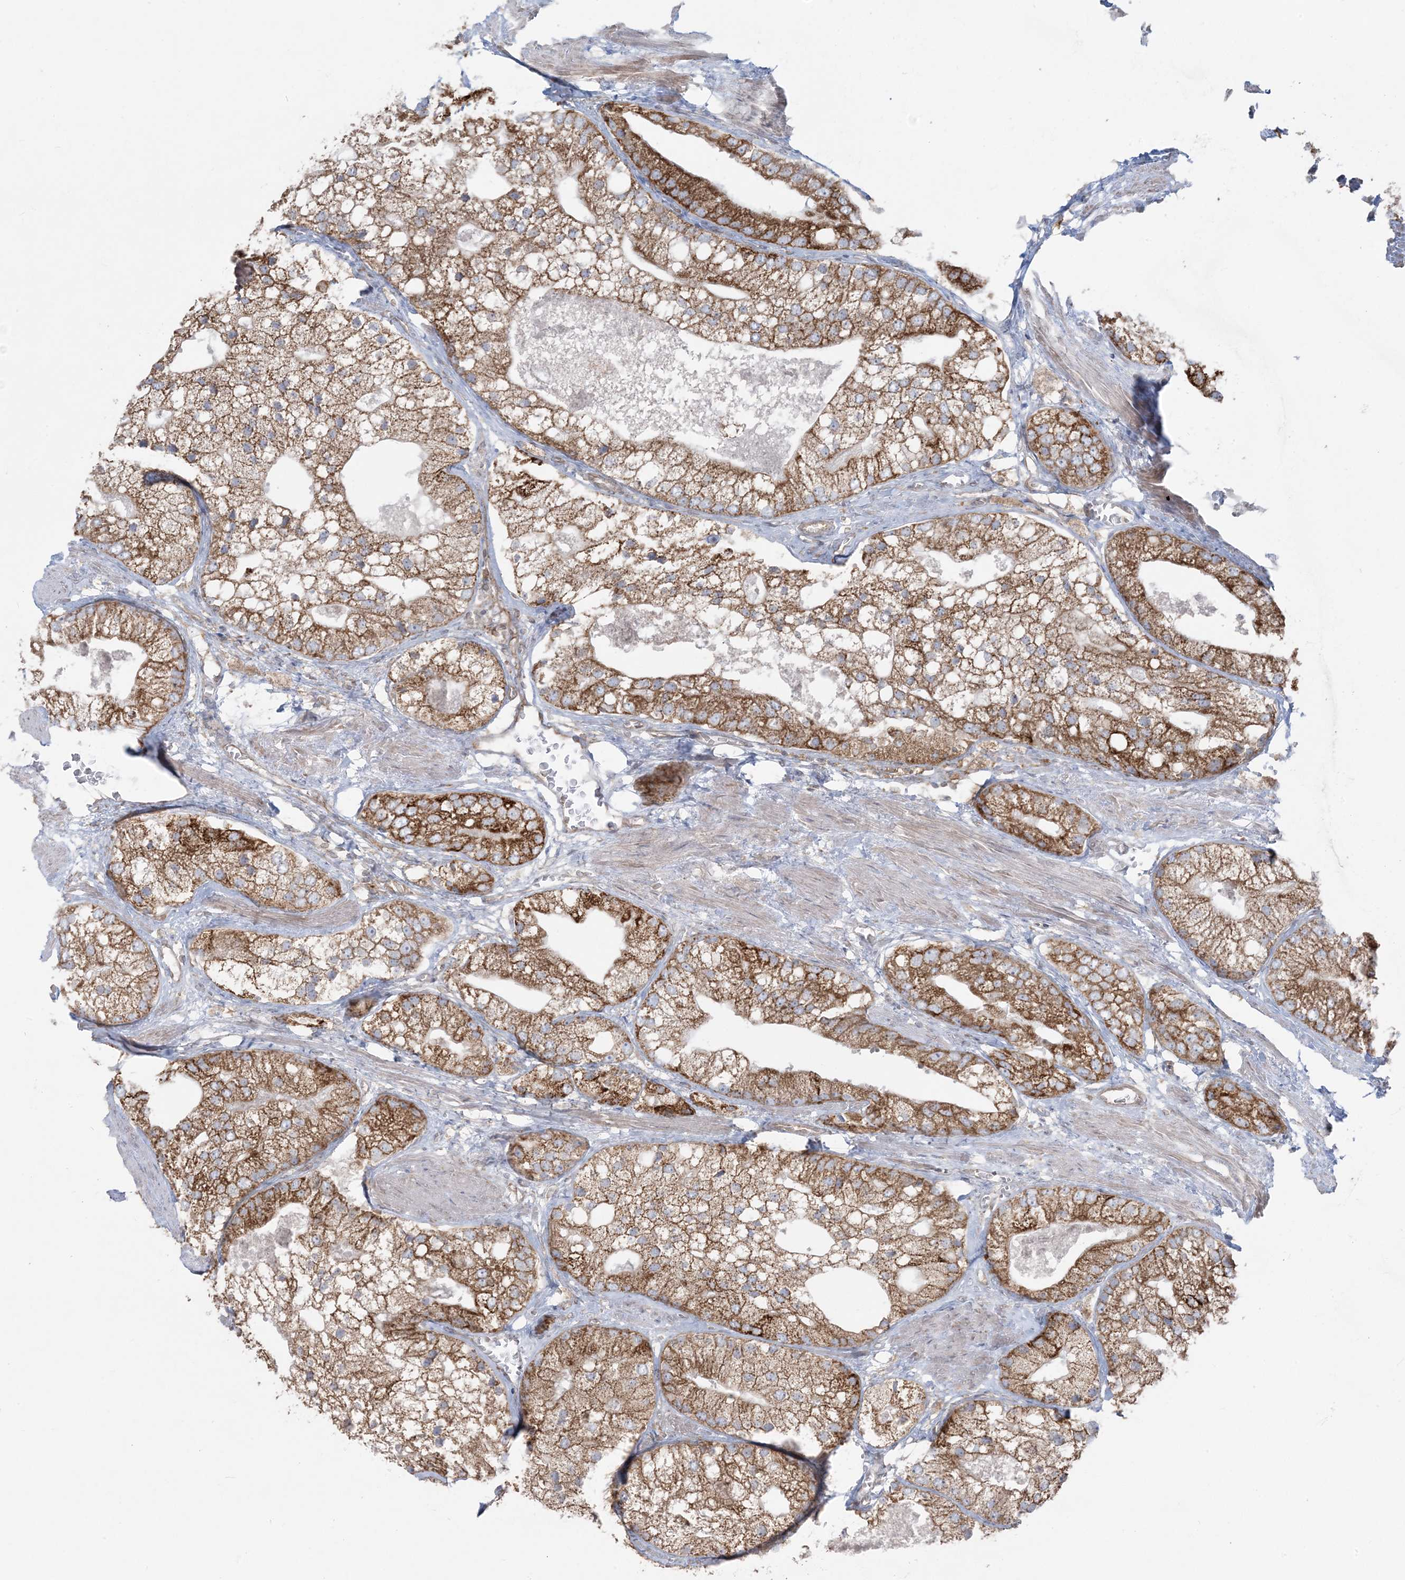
{"staining": {"intensity": "strong", "quantity": ">75%", "location": "cytoplasmic/membranous"}, "tissue": "prostate cancer", "cell_type": "Tumor cells", "image_type": "cancer", "snomed": [{"axis": "morphology", "description": "Adenocarcinoma, Low grade"}, {"axis": "topography", "description": "Prostate"}], "caption": "A brown stain highlights strong cytoplasmic/membranous expression of a protein in human prostate cancer tumor cells.", "gene": "UBXN4", "patient": {"sex": "male", "age": 69}}